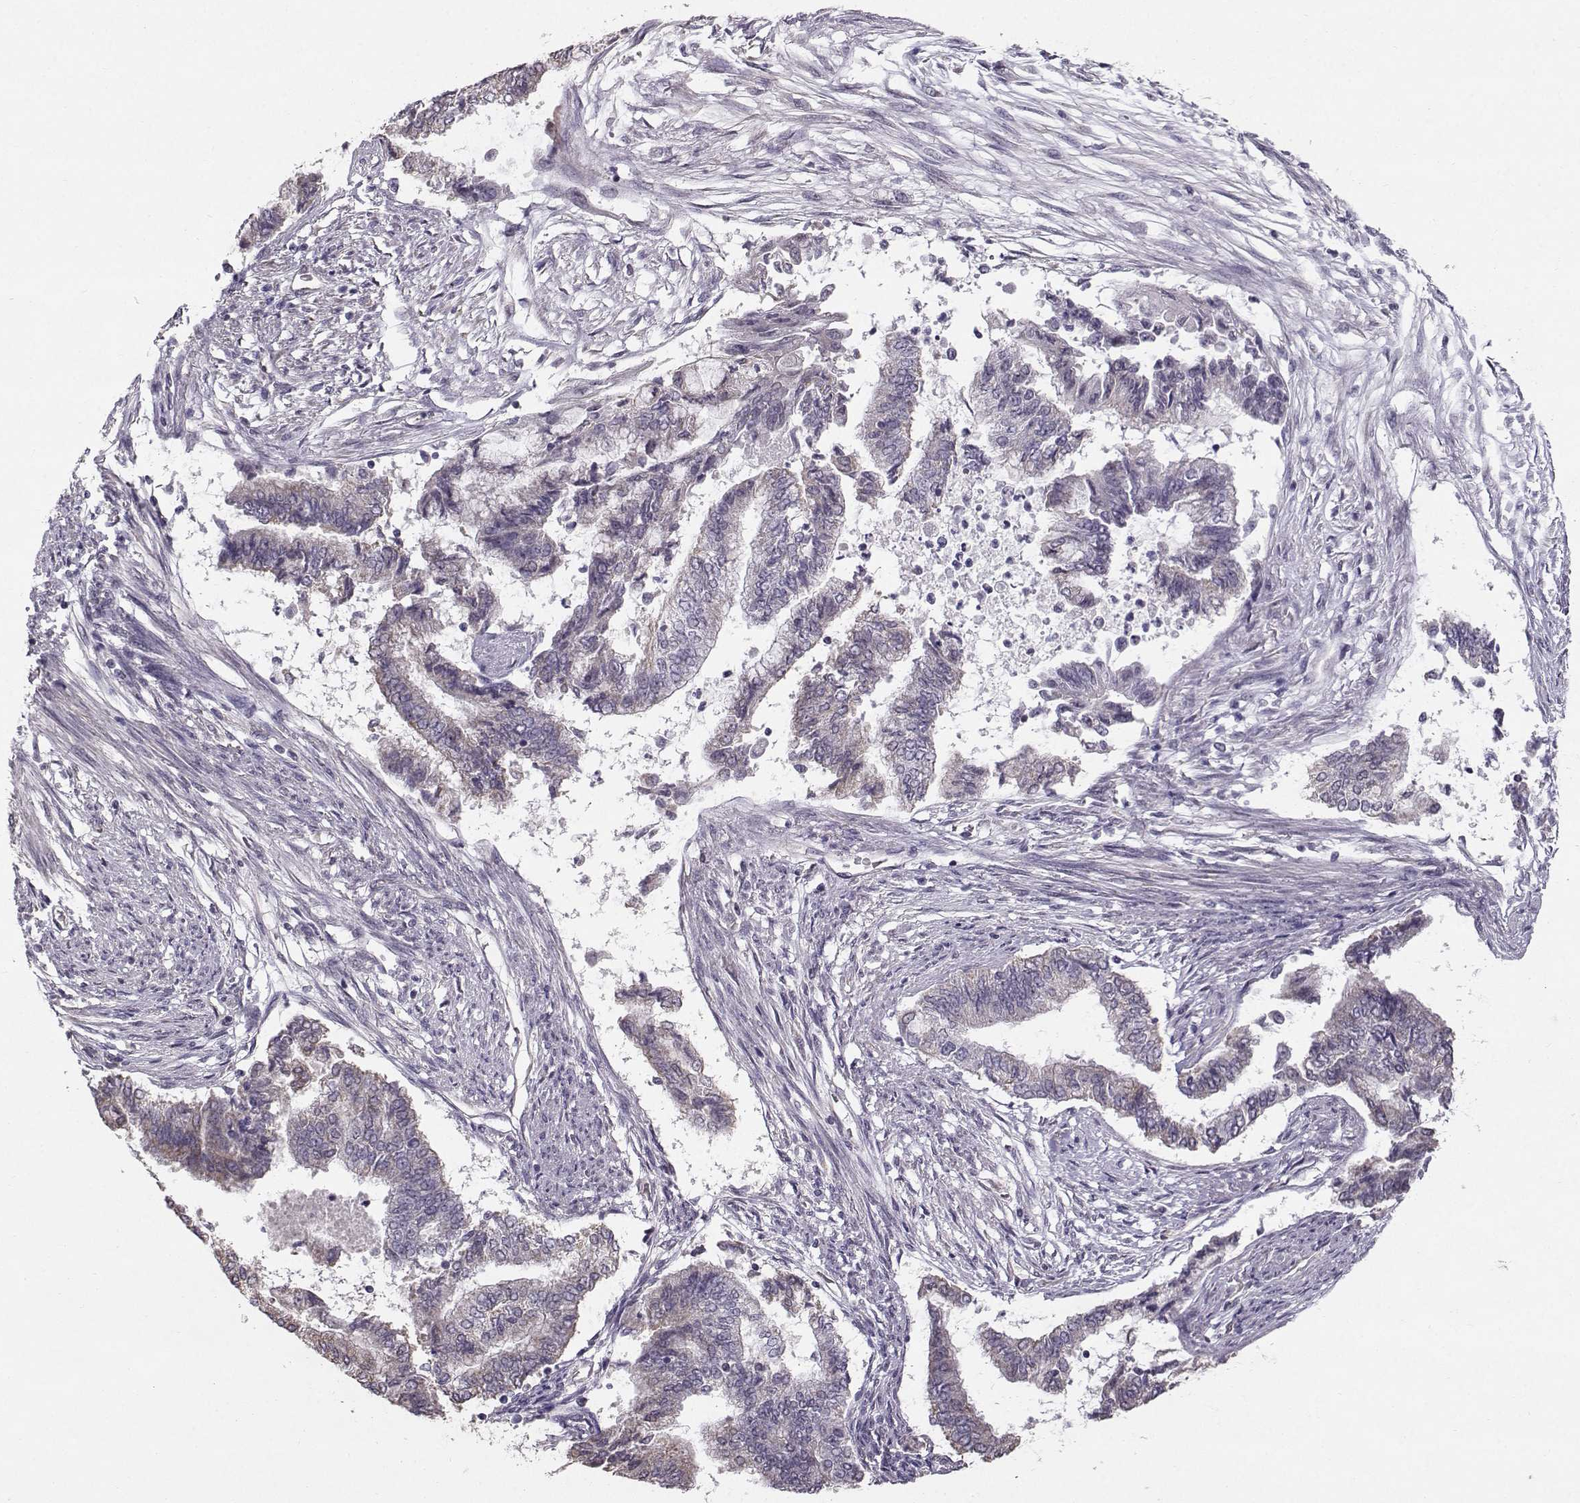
{"staining": {"intensity": "weak", "quantity": "25%-75%", "location": "cytoplasmic/membranous"}, "tissue": "endometrial cancer", "cell_type": "Tumor cells", "image_type": "cancer", "snomed": [{"axis": "morphology", "description": "Adenocarcinoma, NOS"}, {"axis": "topography", "description": "Endometrium"}], "caption": "Endometrial cancer stained with a brown dye displays weak cytoplasmic/membranous positive expression in about 25%-75% of tumor cells.", "gene": "TSPYL5", "patient": {"sex": "female", "age": 65}}